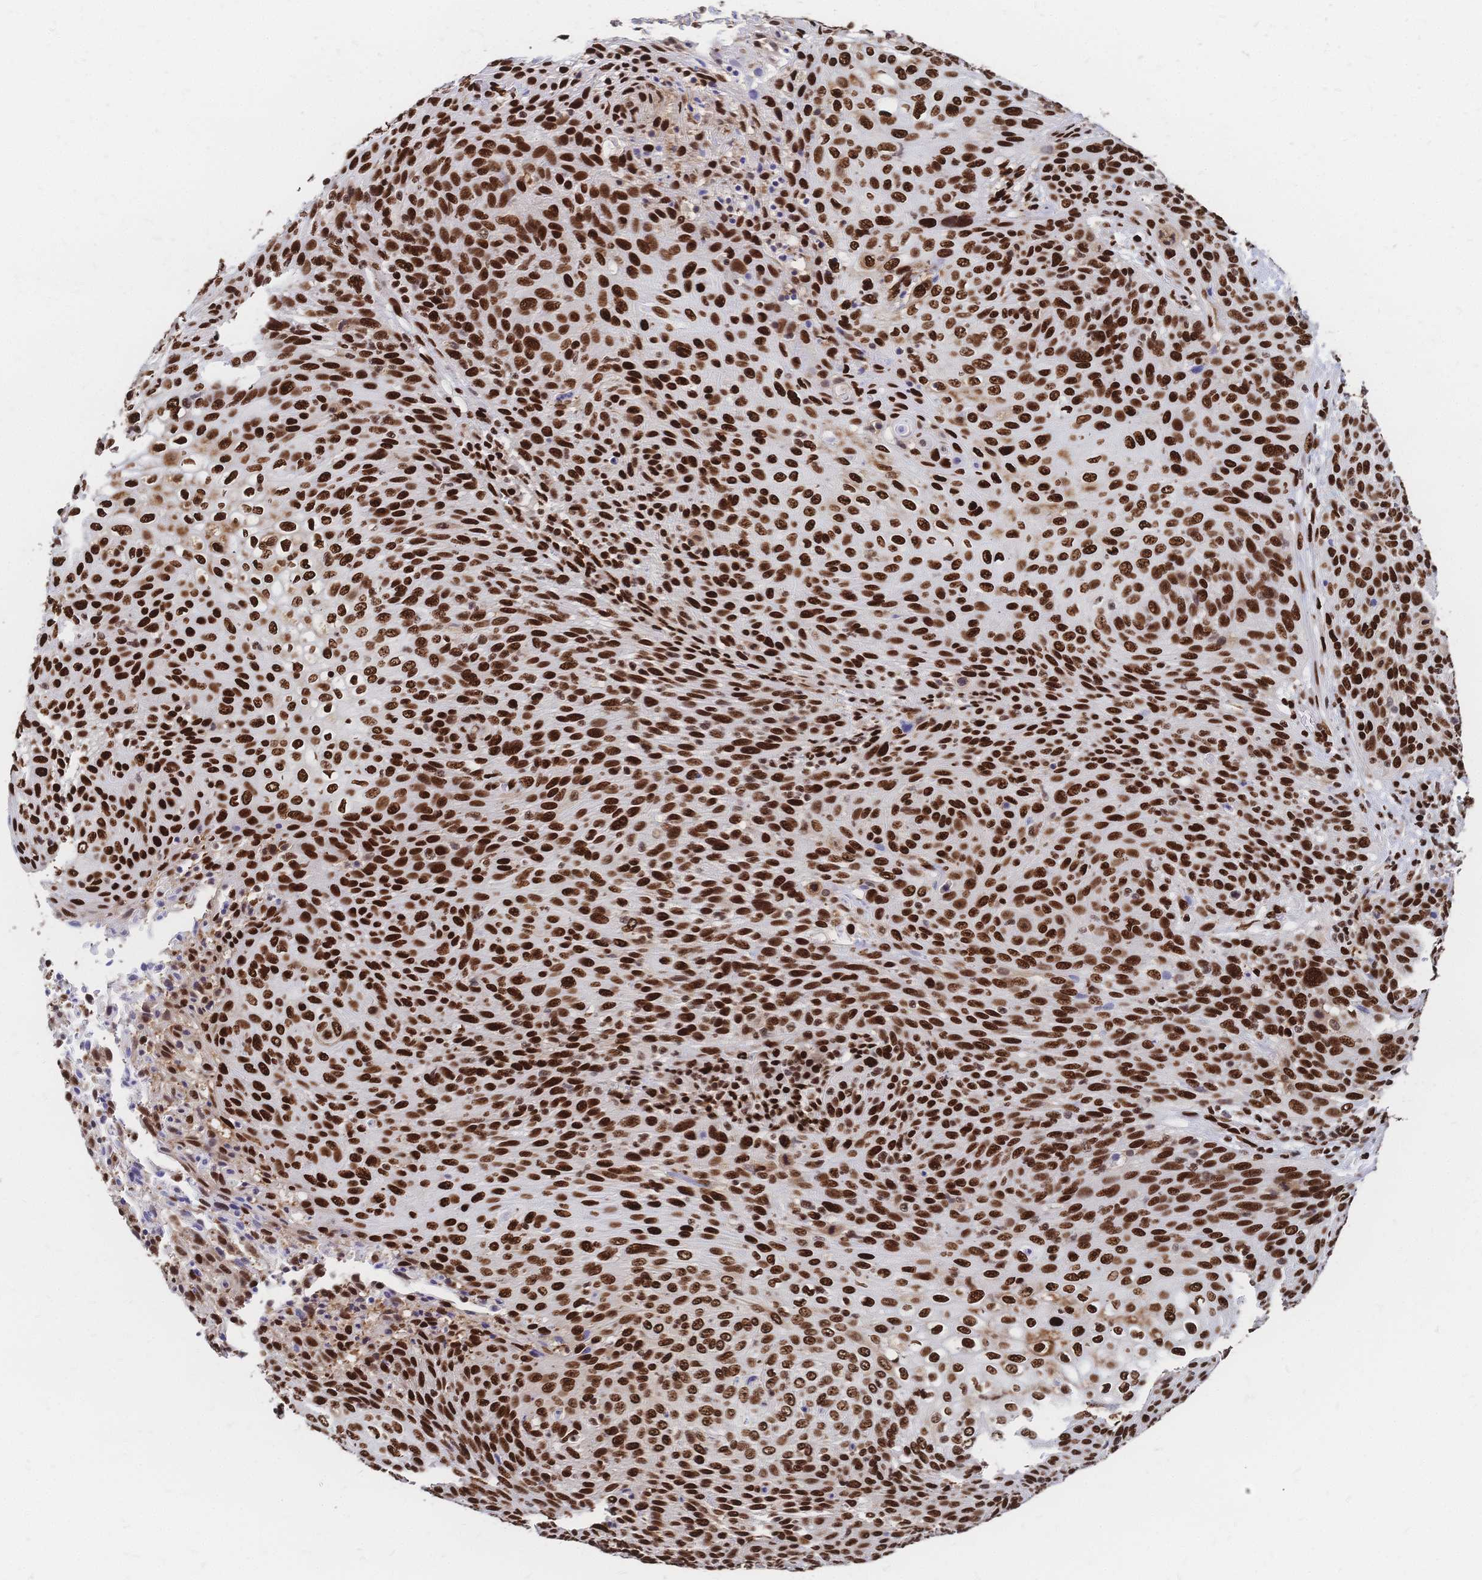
{"staining": {"intensity": "strong", "quantity": ">75%", "location": "nuclear"}, "tissue": "cervical cancer", "cell_type": "Tumor cells", "image_type": "cancer", "snomed": [{"axis": "morphology", "description": "Squamous cell carcinoma, NOS"}, {"axis": "topography", "description": "Cervix"}], "caption": "Immunohistochemistry (IHC) staining of cervical cancer (squamous cell carcinoma), which demonstrates high levels of strong nuclear staining in approximately >75% of tumor cells indicating strong nuclear protein positivity. The staining was performed using DAB (brown) for protein detection and nuclei were counterstained in hematoxylin (blue).", "gene": "HDGF", "patient": {"sex": "female", "age": 31}}